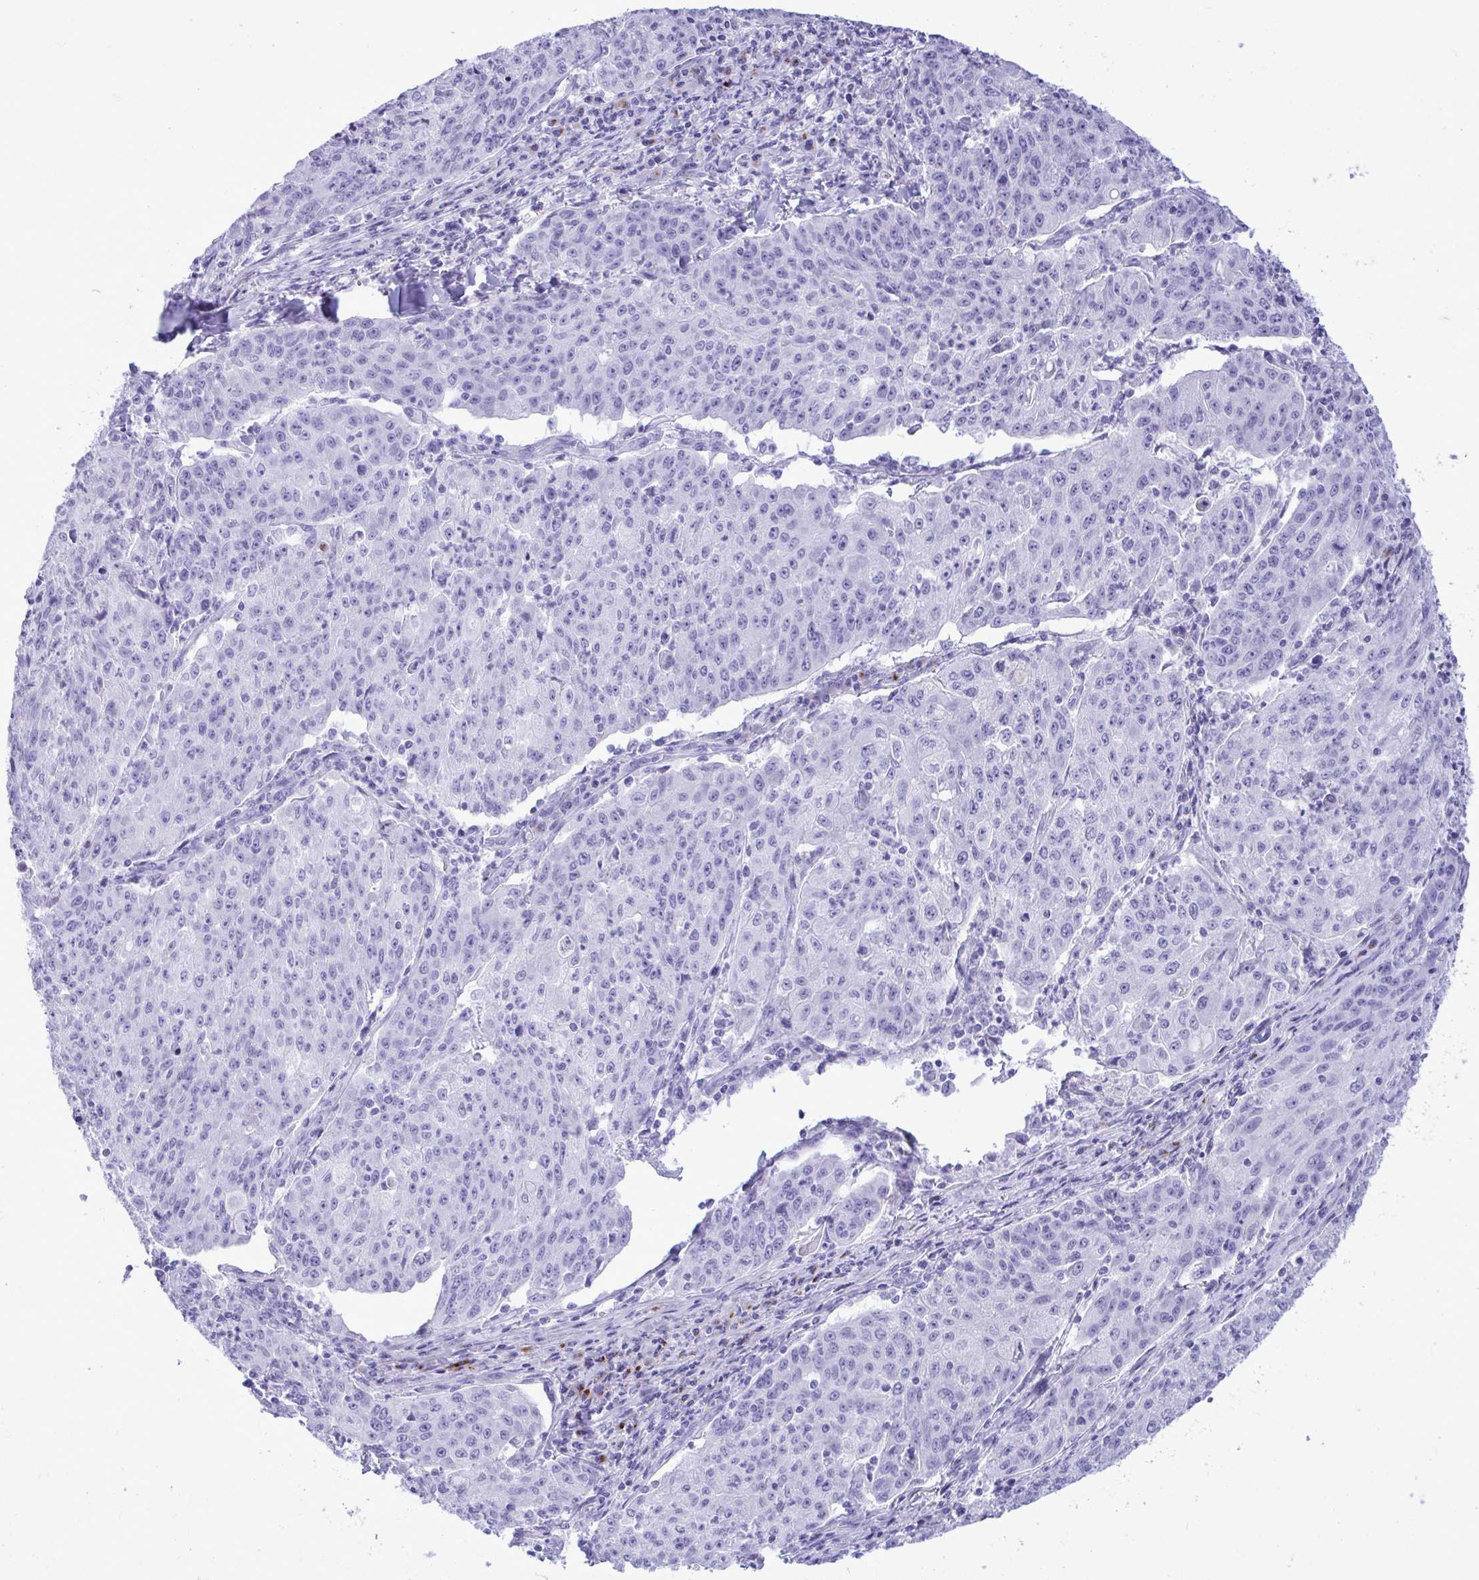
{"staining": {"intensity": "negative", "quantity": "none", "location": "none"}, "tissue": "lung cancer", "cell_type": "Tumor cells", "image_type": "cancer", "snomed": [{"axis": "morphology", "description": "Squamous cell carcinoma, NOS"}, {"axis": "morphology", "description": "Squamous cell carcinoma, metastatic, NOS"}, {"axis": "topography", "description": "Bronchus"}, {"axis": "topography", "description": "Lung"}], "caption": "Tumor cells show no significant protein staining in lung cancer (metastatic squamous cell carcinoma).", "gene": "ANKDD1B", "patient": {"sex": "male", "age": 62}}